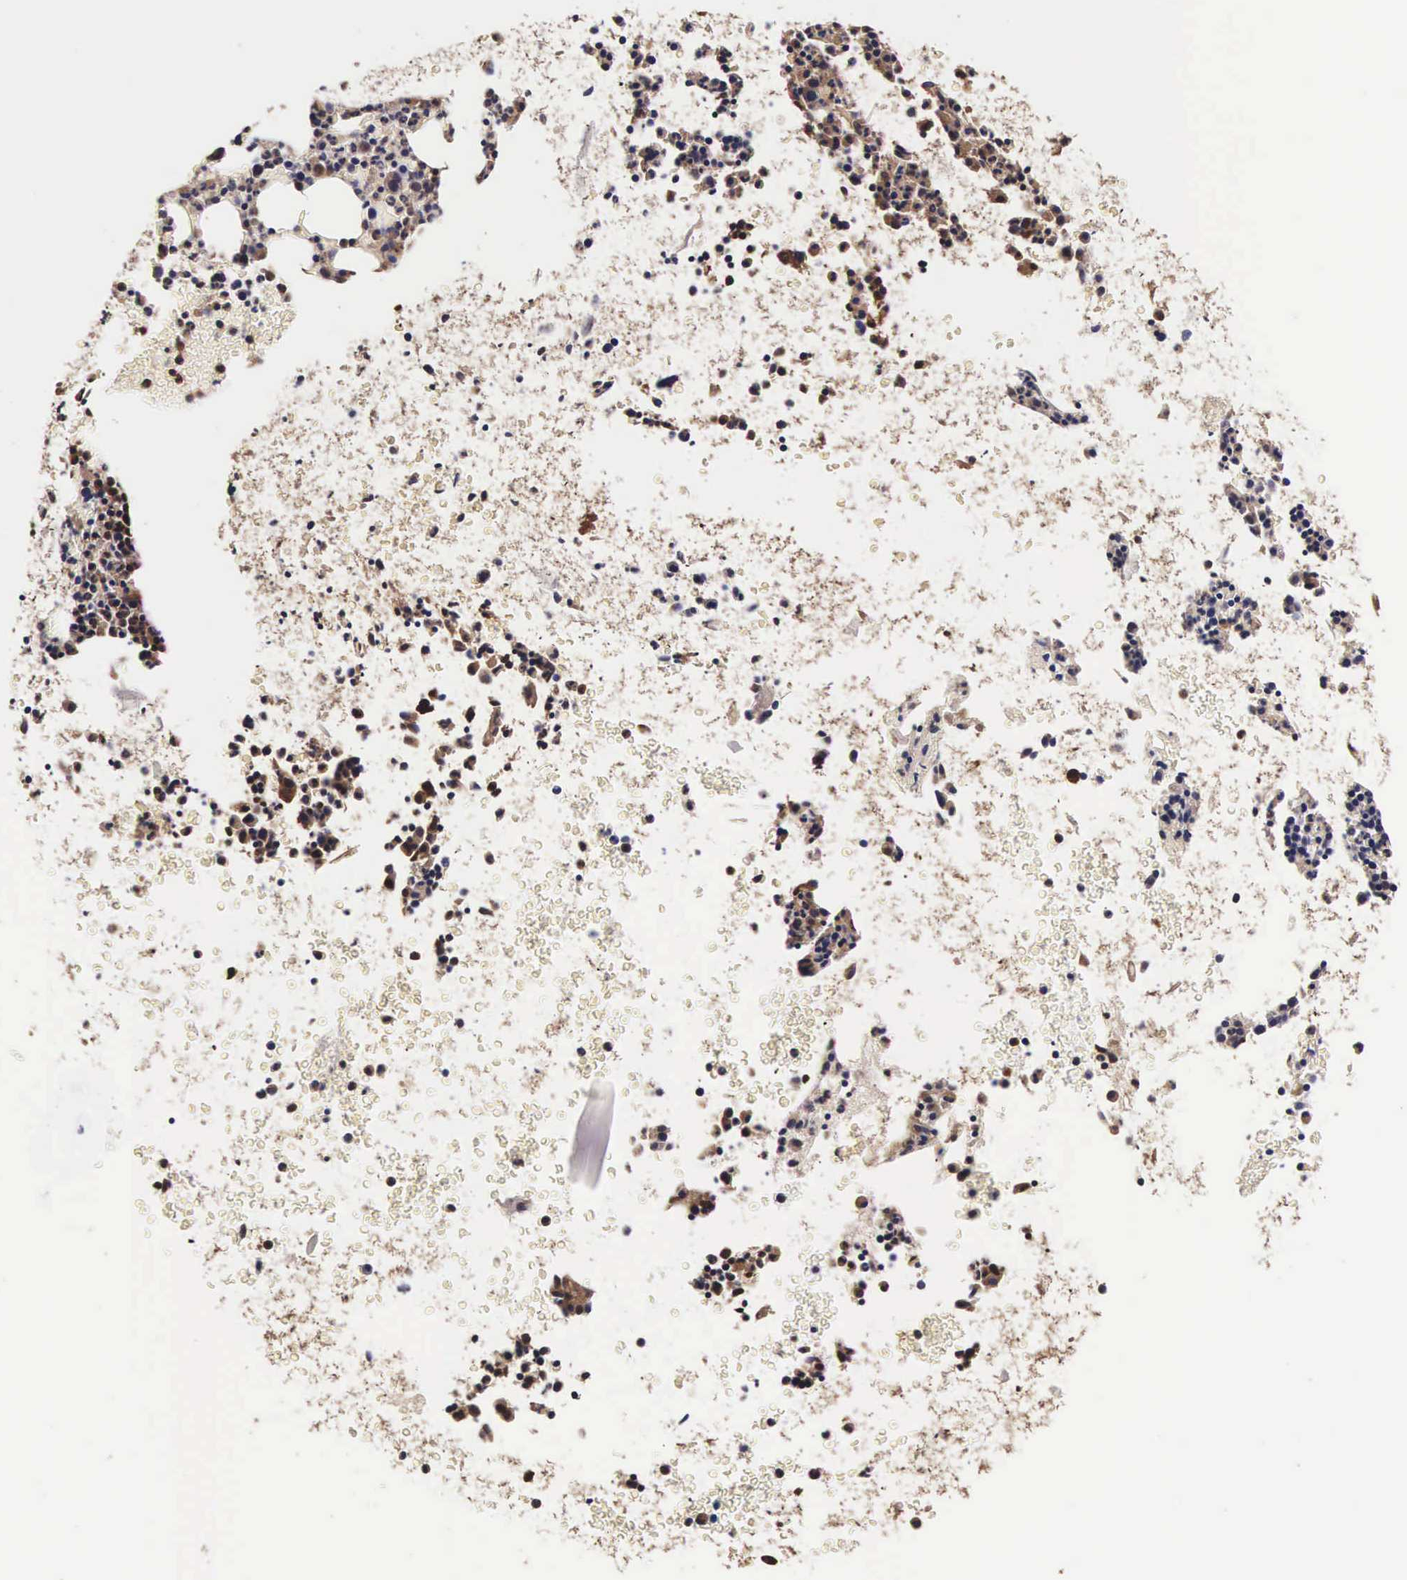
{"staining": {"intensity": "moderate", "quantity": "25%-75%", "location": "cytoplasmic/membranous,nuclear"}, "tissue": "bone marrow", "cell_type": "Hematopoietic cells", "image_type": "normal", "snomed": [{"axis": "morphology", "description": "Normal tissue, NOS"}, {"axis": "topography", "description": "Bone marrow"}], "caption": "Normal bone marrow was stained to show a protein in brown. There is medium levels of moderate cytoplasmic/membranous,nuclear staining in about 25%-75% of hematopoietic cells.", "gene": "TECPR2", "patient": {"sex": "female", "age": 52}}